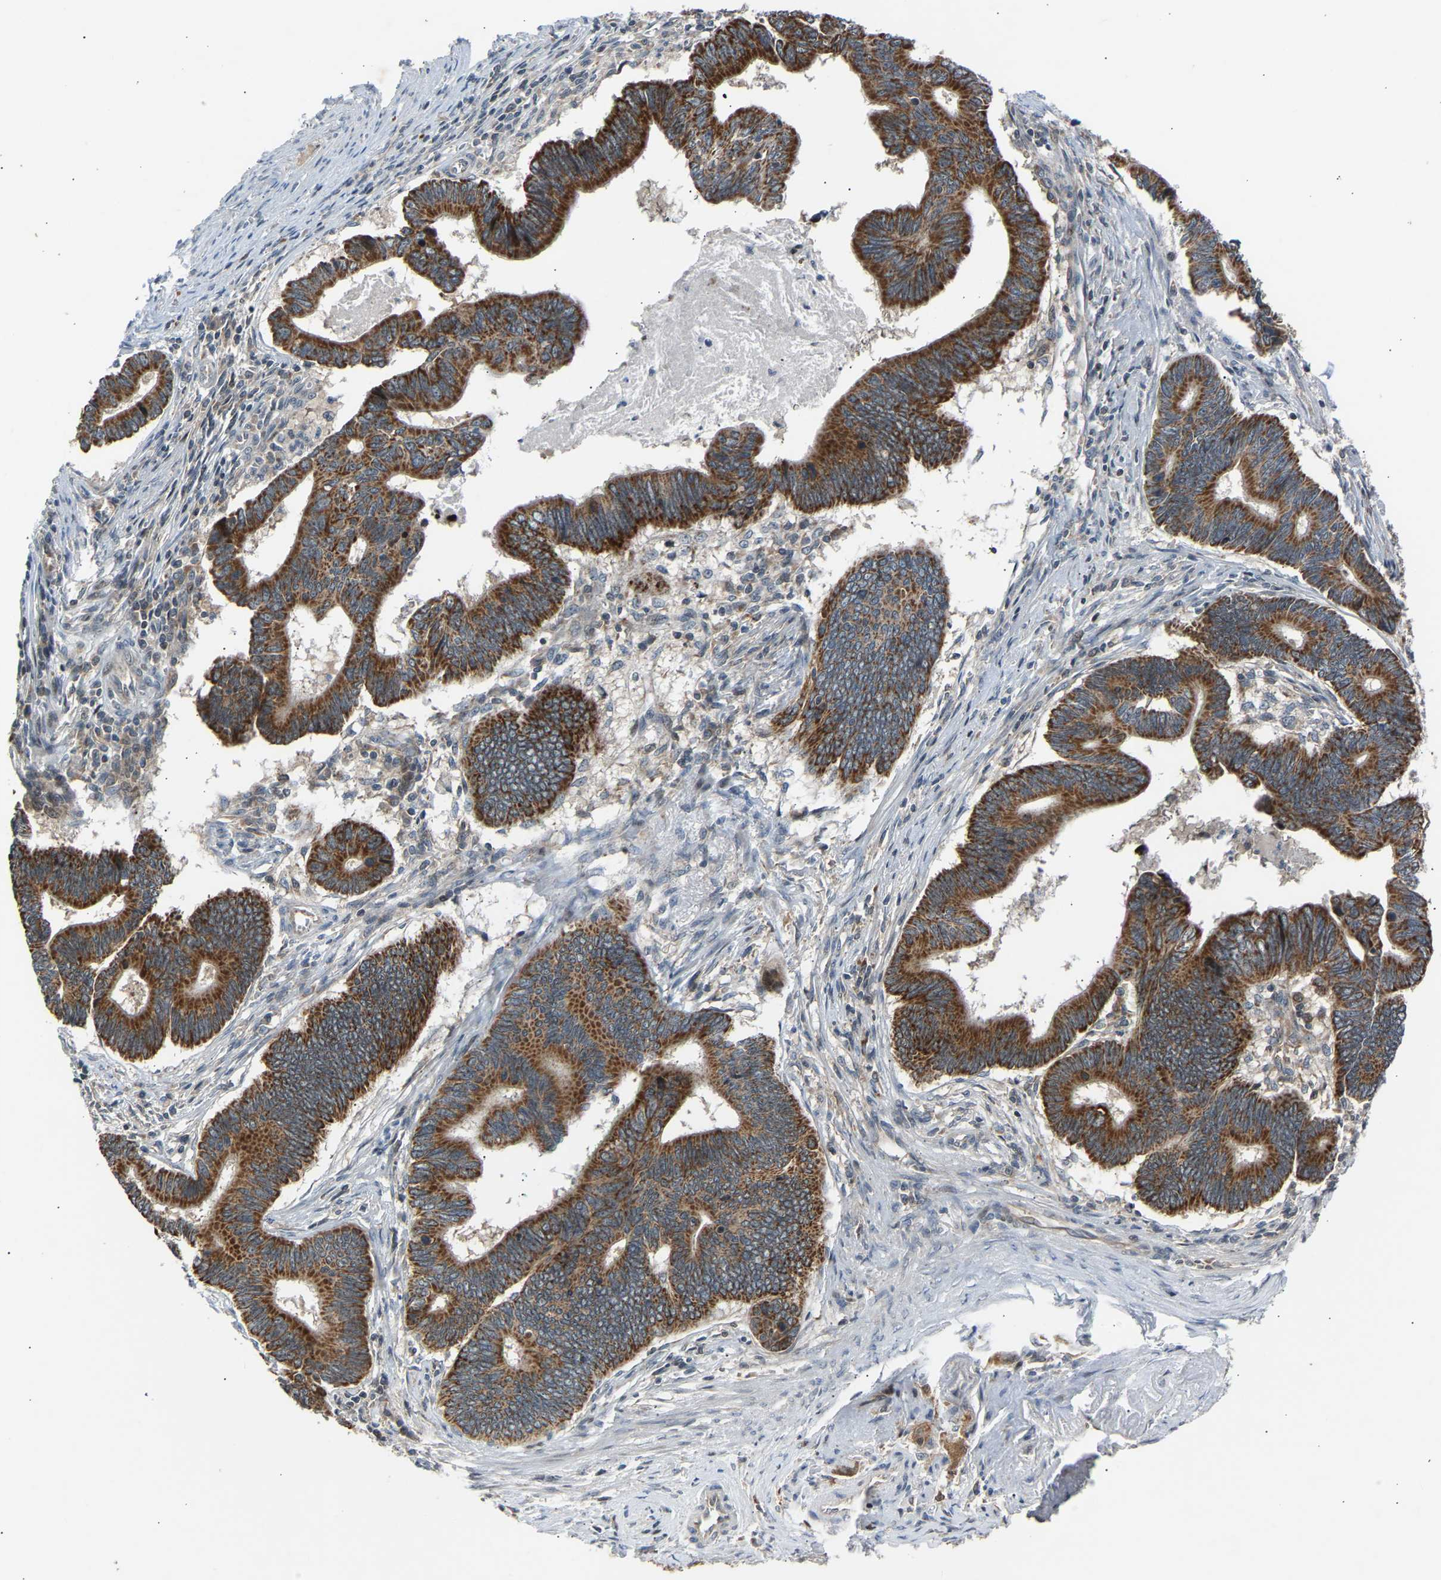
{"staining": {"intensity": "strong", "quantity": ">75%", "location": "cytoplasmic/membranous"}, "tissue": "pancreatic cancer", "cell_type": "Tumor cells", "image_type": "cancer", "snomed": [{"axis": "morphology", "description": "Adenocarcinoma, NOS"}, {"axis": "topography", "description": "Pancreas"}], "caption": "Pancreatic adenocarcinoma tissue exhibits strong cytoplasmic/membranous positivity in about >75% of tumor cells, visualized by immunohistochemistry.", "gene": "SLIRP", "patient": {"sex": "female", "age": 70}}